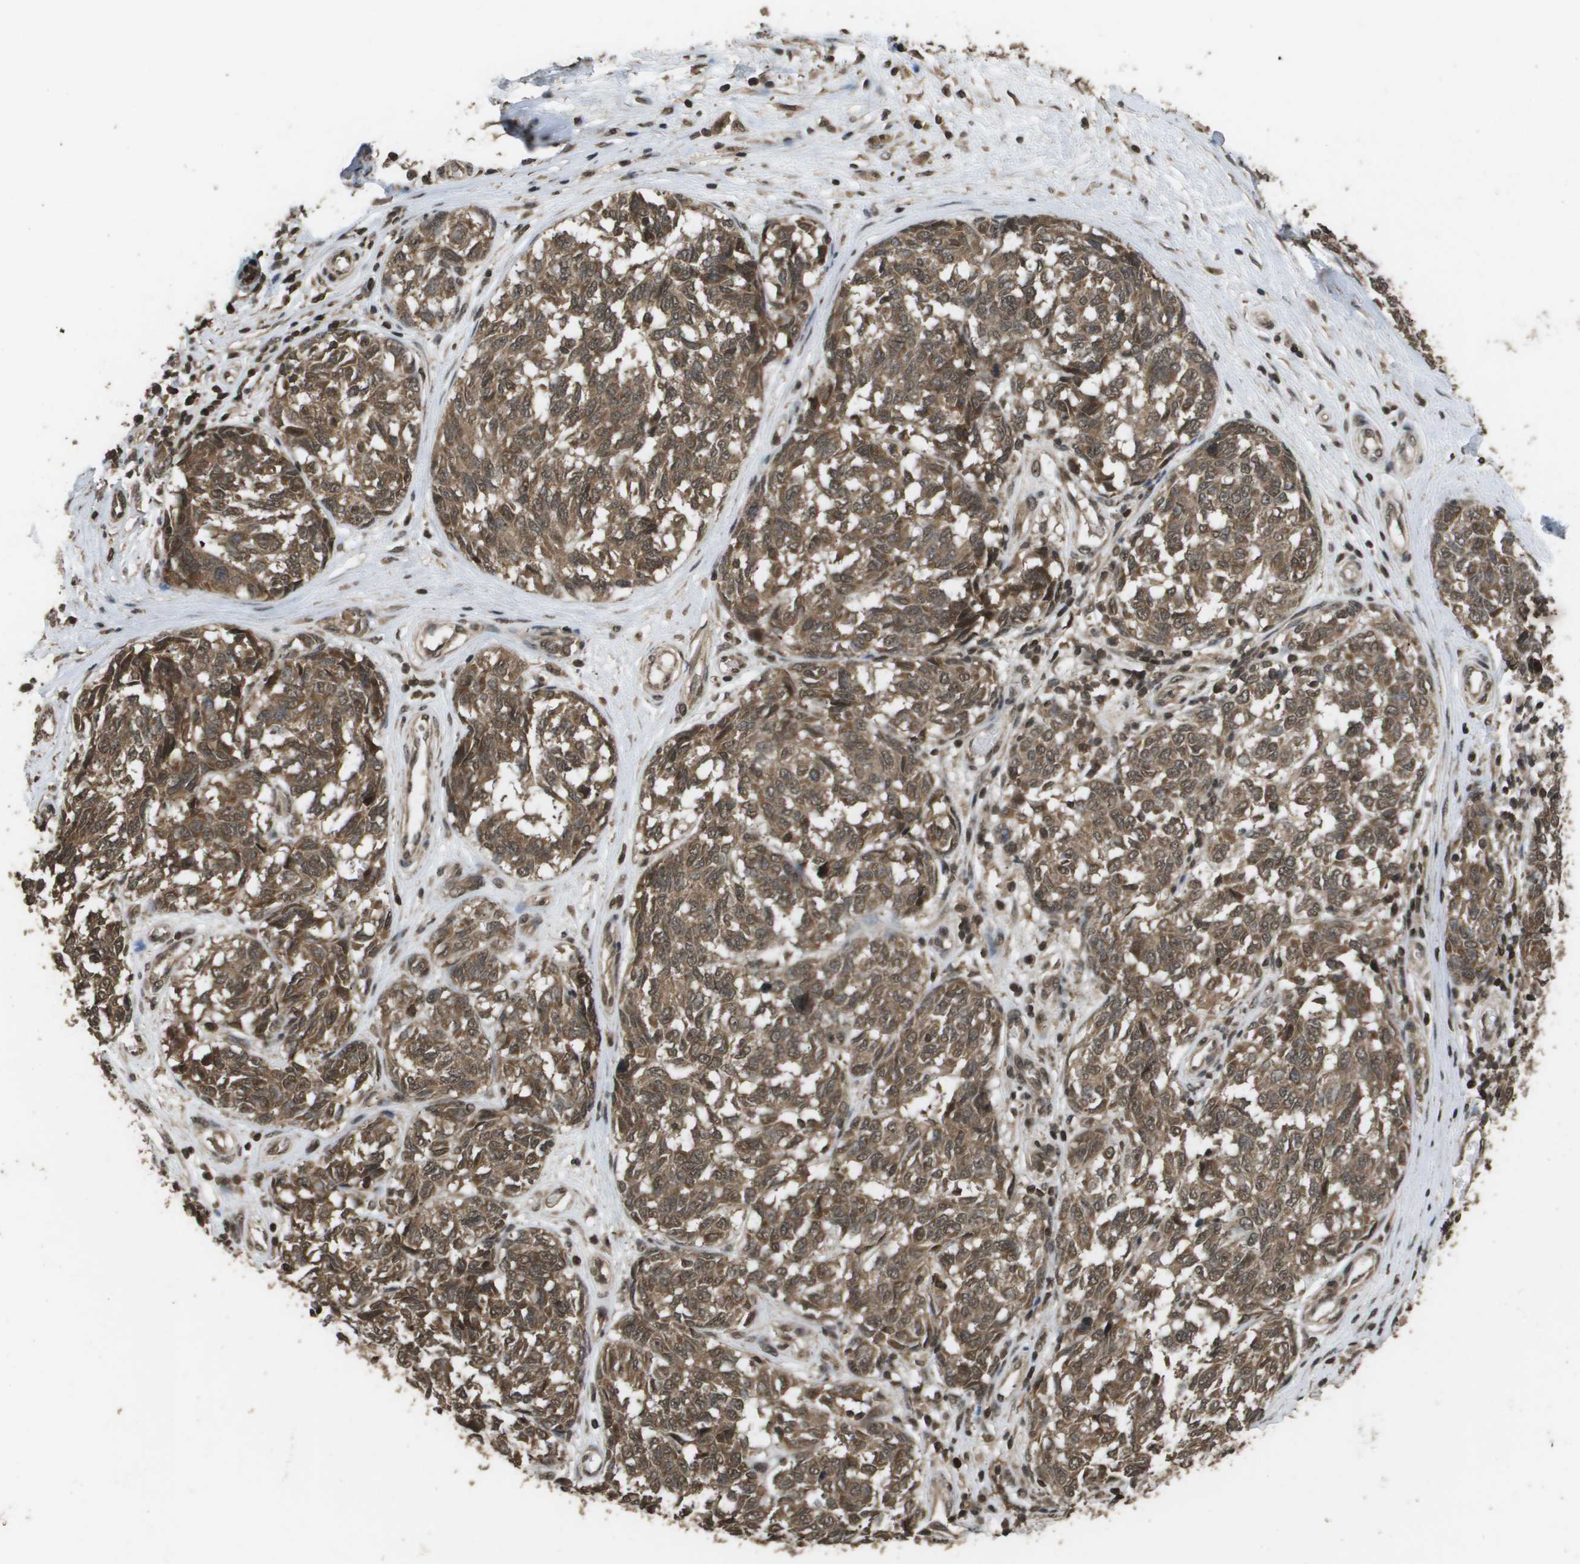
{"staining": {"intensity": "moderate", "quantity": ">75%", "location": "cytoplasmic/membranous,nuclear"}, "tissue": "melanoma", "cell_type": "Tumor cells", "image_type": "cancer", "snomed": [{"axis": "morphology", "description": "Malignant melanoma, NOS"}, {"axis": "topography", "description": "Skin"}], "caption": "Immunohistochemical staining of melanoma displays medium levels of moderate cytoplasmic/membranous and nuclear staining in about >75% of tumor cells. (IHC, brightfield microscopy, high magnification).", "gene": "AXIN2", "patient": {"sex": "female", "age": 64}}